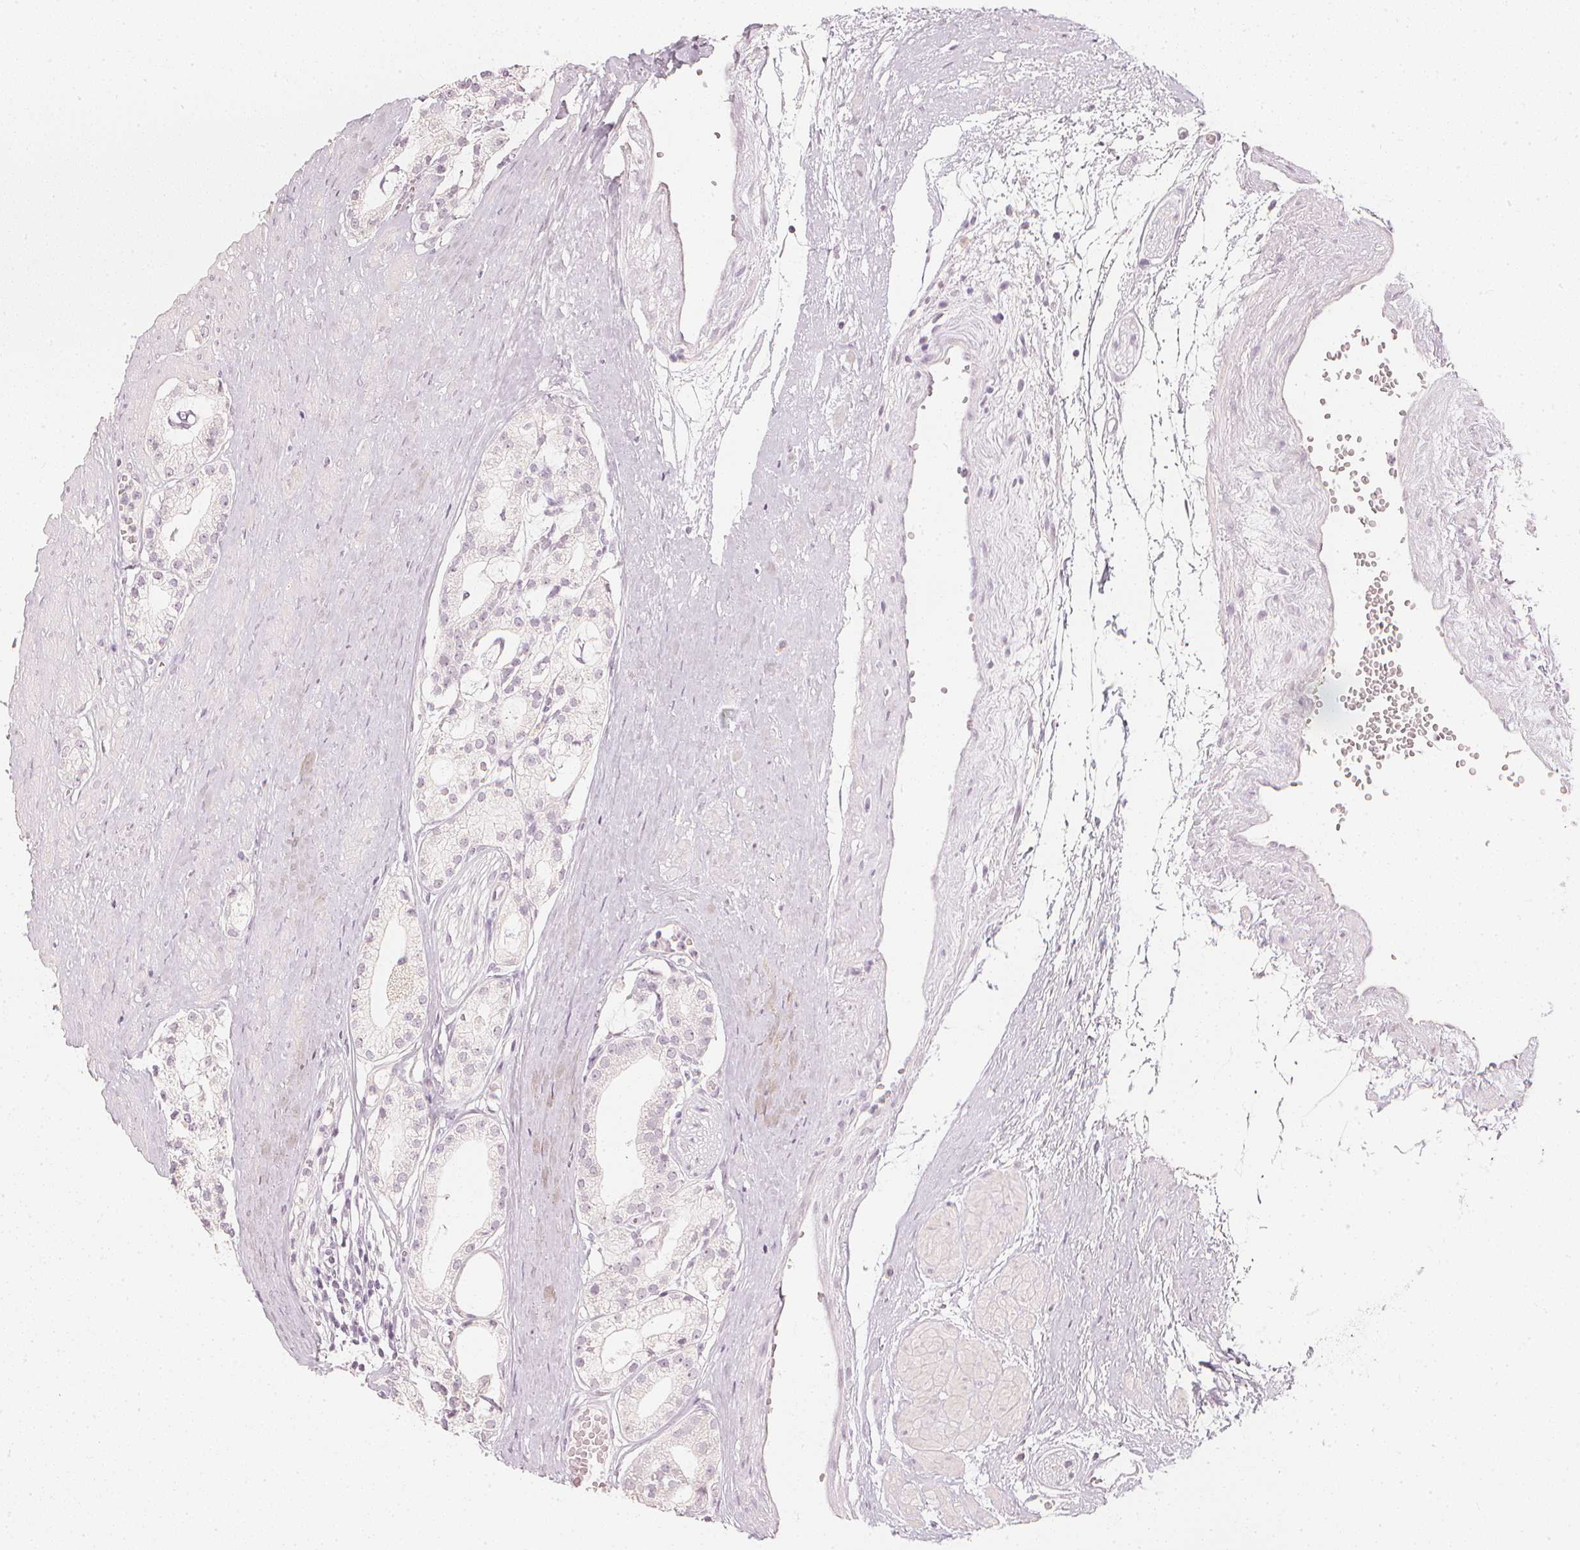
{"staining": {"intensity": "negative", "quantity": "none", "location": "none"}, "tissue": "prostate cancer", "cell_type": "Tumor cells", "image_type": "cancer", "snomed": [{"axis": "morphology", "description": "Adenocarcinoma, High grade"}, {"axis": "topography", "description": "Prostate"}], "caption": "Protein analysis of prostate cancer (high-grade adenocarcinoma) reveals no significant staining in tumor cells.", "gene": "CALB1", "patient": {"sex": "male", "age": 71}}